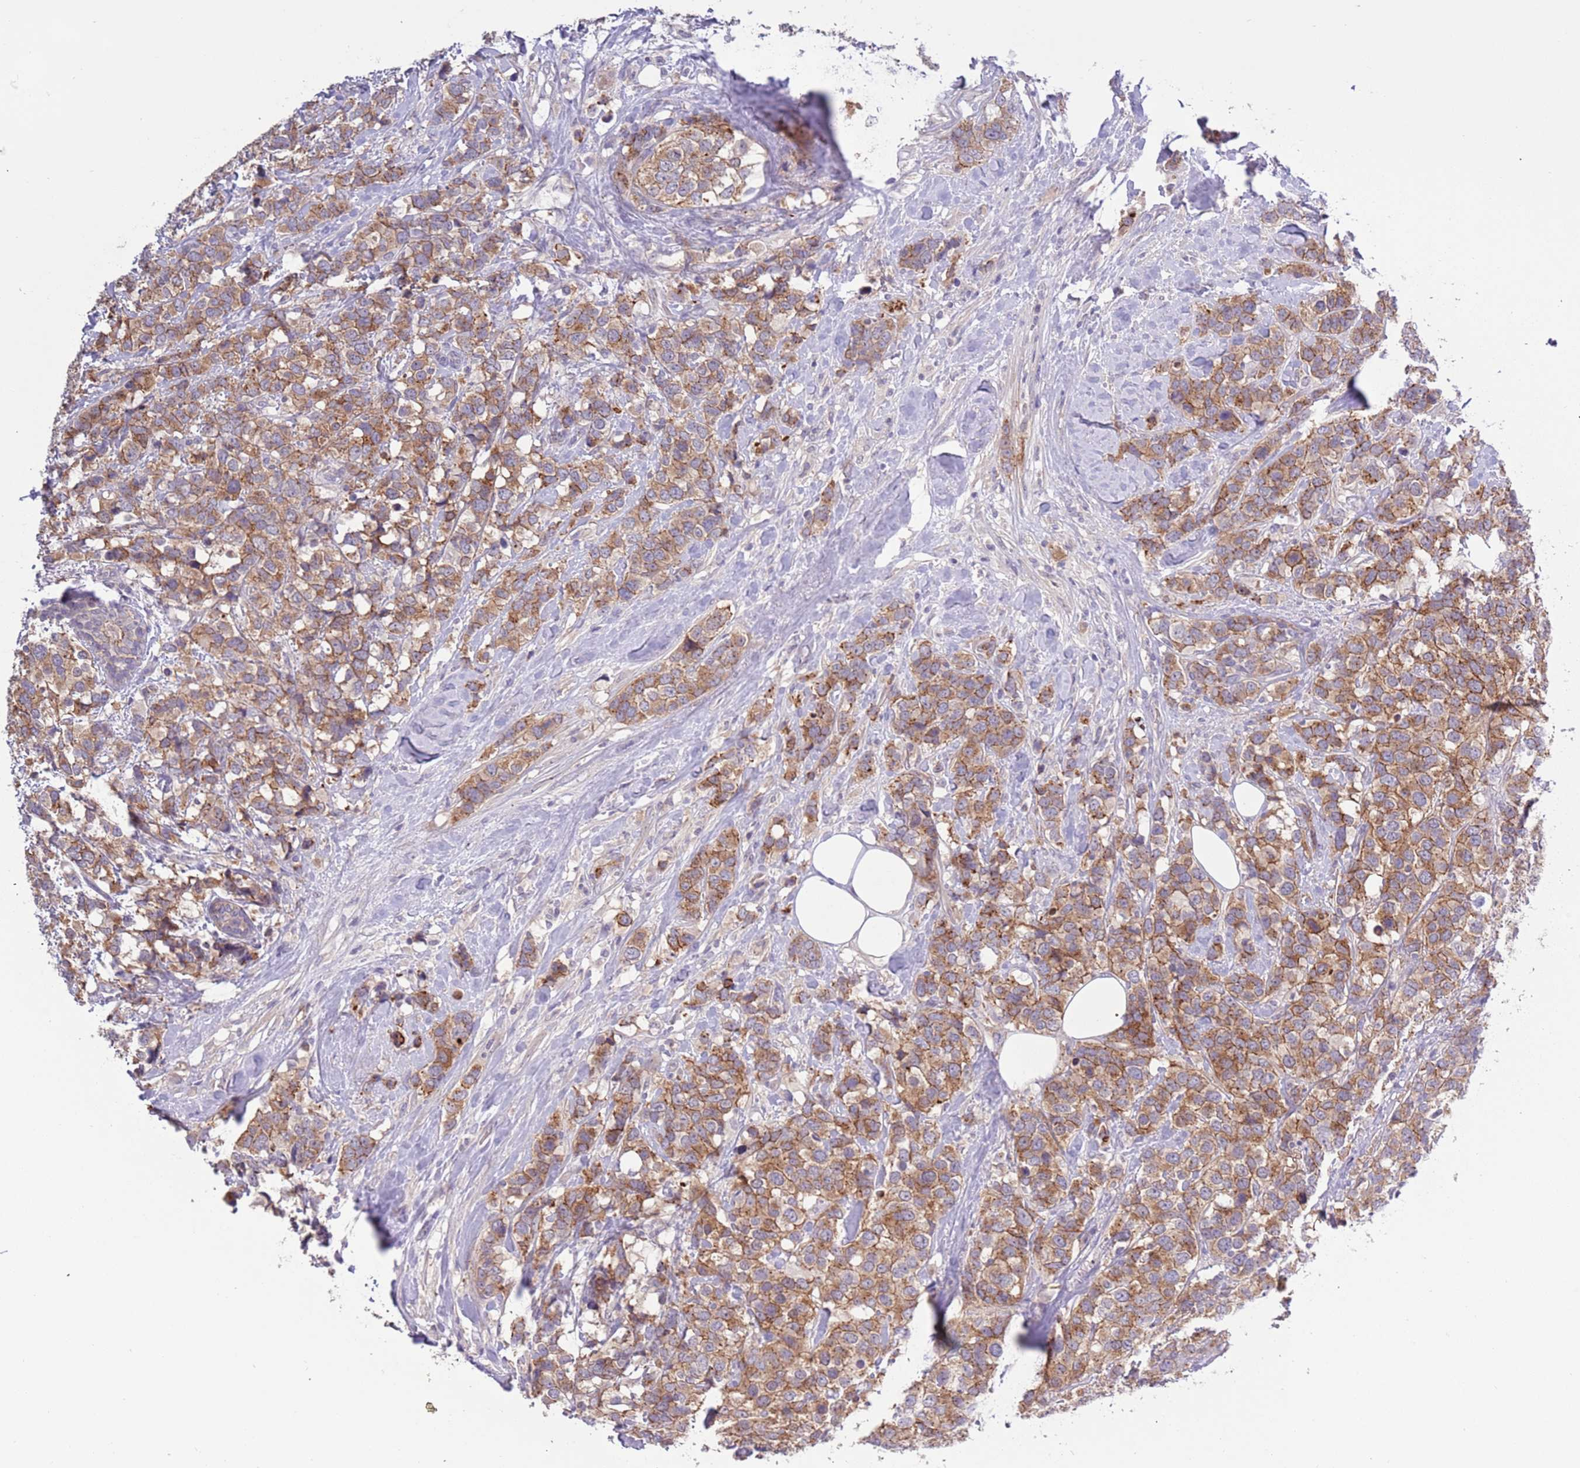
{"staining": {"intensity": "moderate", "quantity": ">75%", "location": "cytoplasmic/membranous"}, "tissue": "breast cancer", "cell_type": "Tumor cells", "image_type": "cancer", "snomed": [{"axis": "morphology", "description": "Lobular carcinoma"}, {"axis": "topography", "description": "Breast"}], "caption": "Human breast lobular carcinoma stained with a brown dye reveals moderate cytoplasmic/membranous positive staining in approximately >75% of tumor cells.", "gene": "SHROOM3", "patient": {"sex": "female", "age": 59}}